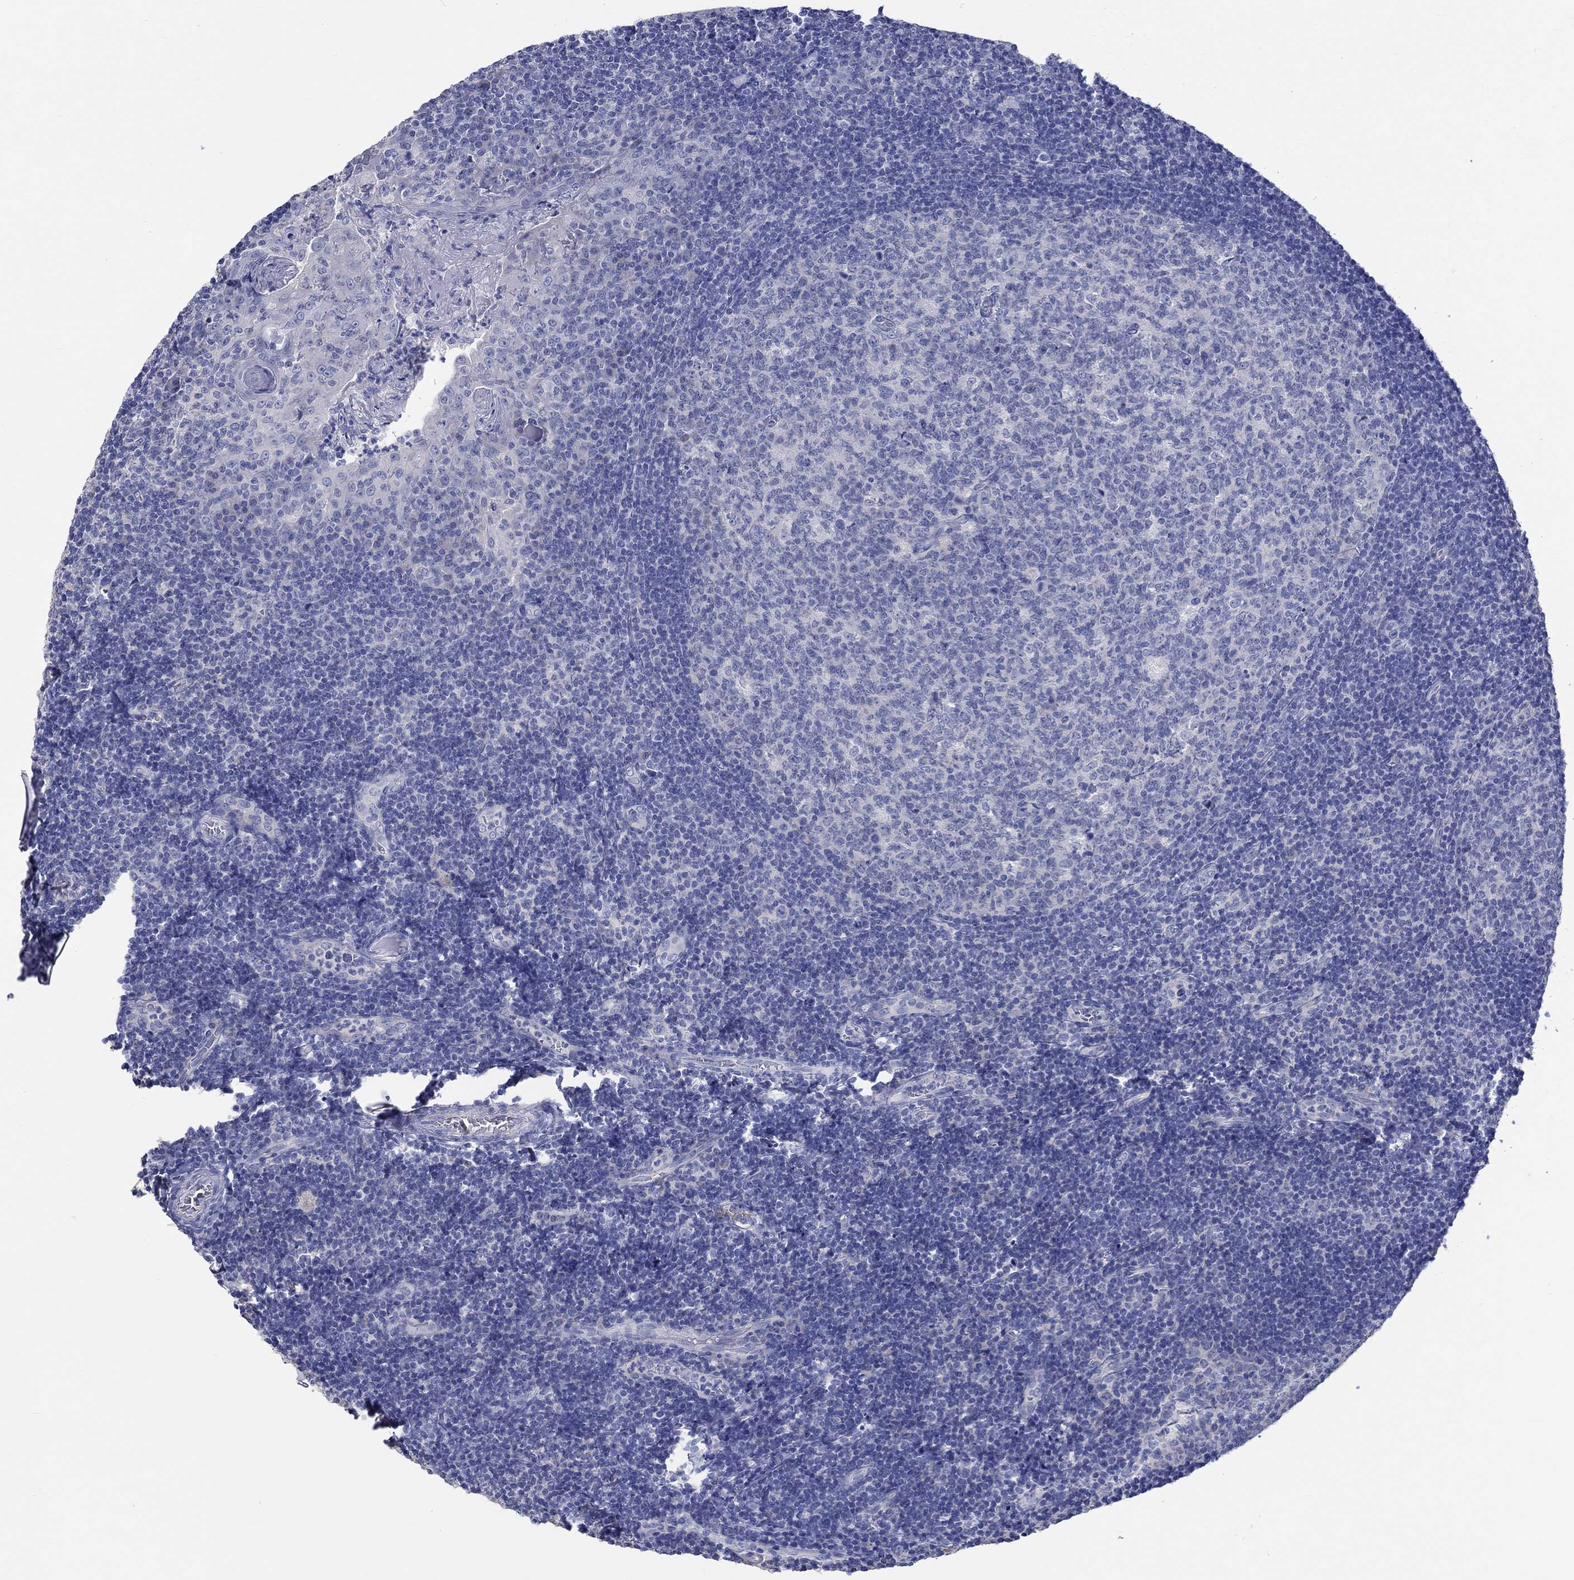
{"staining": {"intensity": "negative", "quantity": "none", "location": "none"}, "tissue": "tonsil", "cell_type": "Germinal center cells", "image_type": "normal", "snomed": [{"axis": "morphology", "description": "Normal tissue, NOS"}, {"axis": "topography", "description": "Tonsil"}], "caption": "This image is of benign tonsil stained with immunohistochemistry (IHC) to label a protein in brown with the nuclei are counter-stained blue. There is no positivity in germinal center cells. The staining is performed using DAB brown chromogen with nuclei counter-stained in using hematoxylin.", "gene": "KCNA1", "patient": {"sex": "female", "age": 13}}